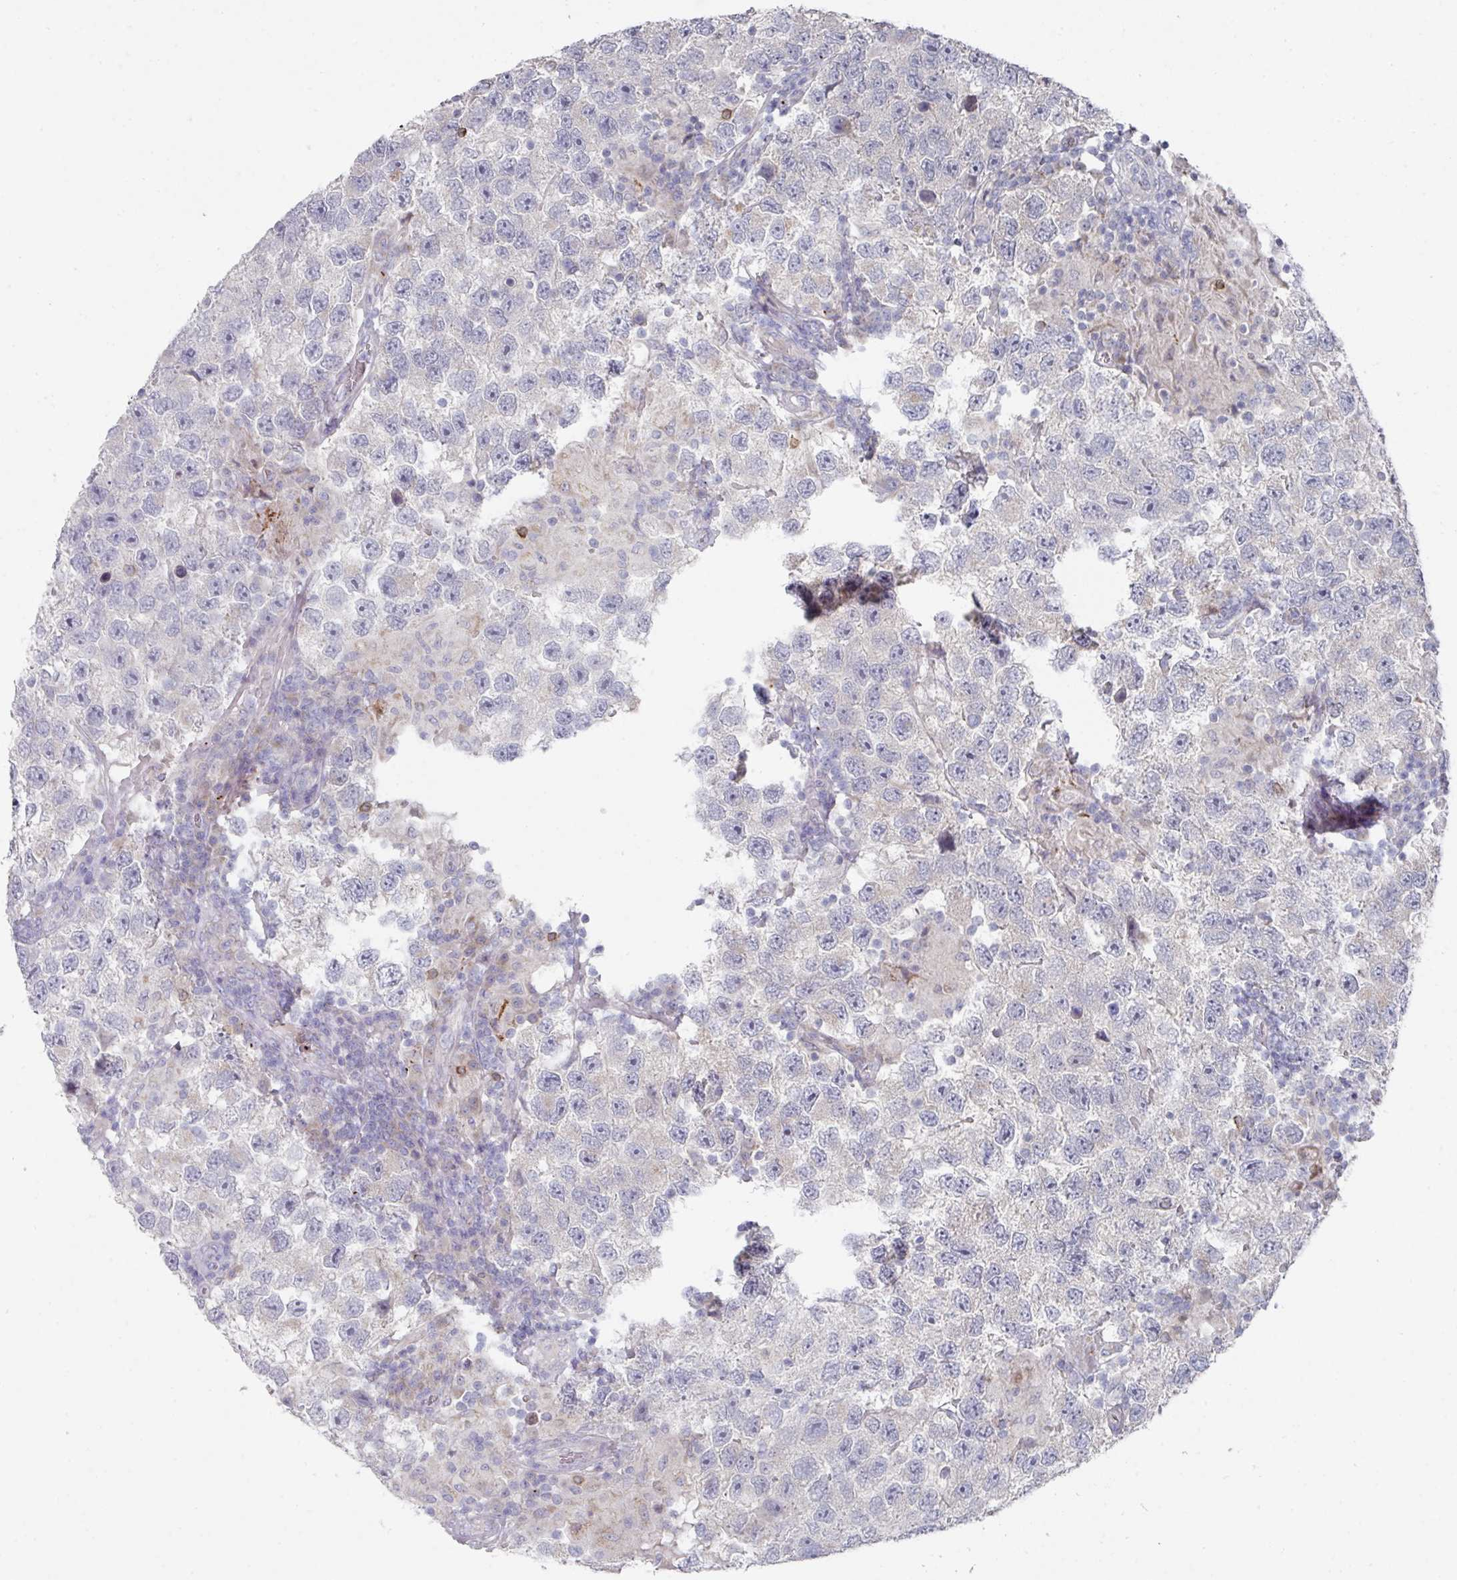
{"staining": {"intensity": "negative", "quantity": "none", "location": "none"}, "tissue": "testis cancer", "cell_type": "Tumor cells", "image_type": "cancer", "snomed": [{"axis": "morphology", "description": "Seminoma, NOS"}, {"axis": "topography", "description": "Testis"}], "caption": "An immunohistochemistry (IHC) photomicrograph of testis cancer is shown. There is no staining in tumor cells of testis cancer.", "gene": "NT5C1A", "patient": {"sex": "male", "age": 26}}